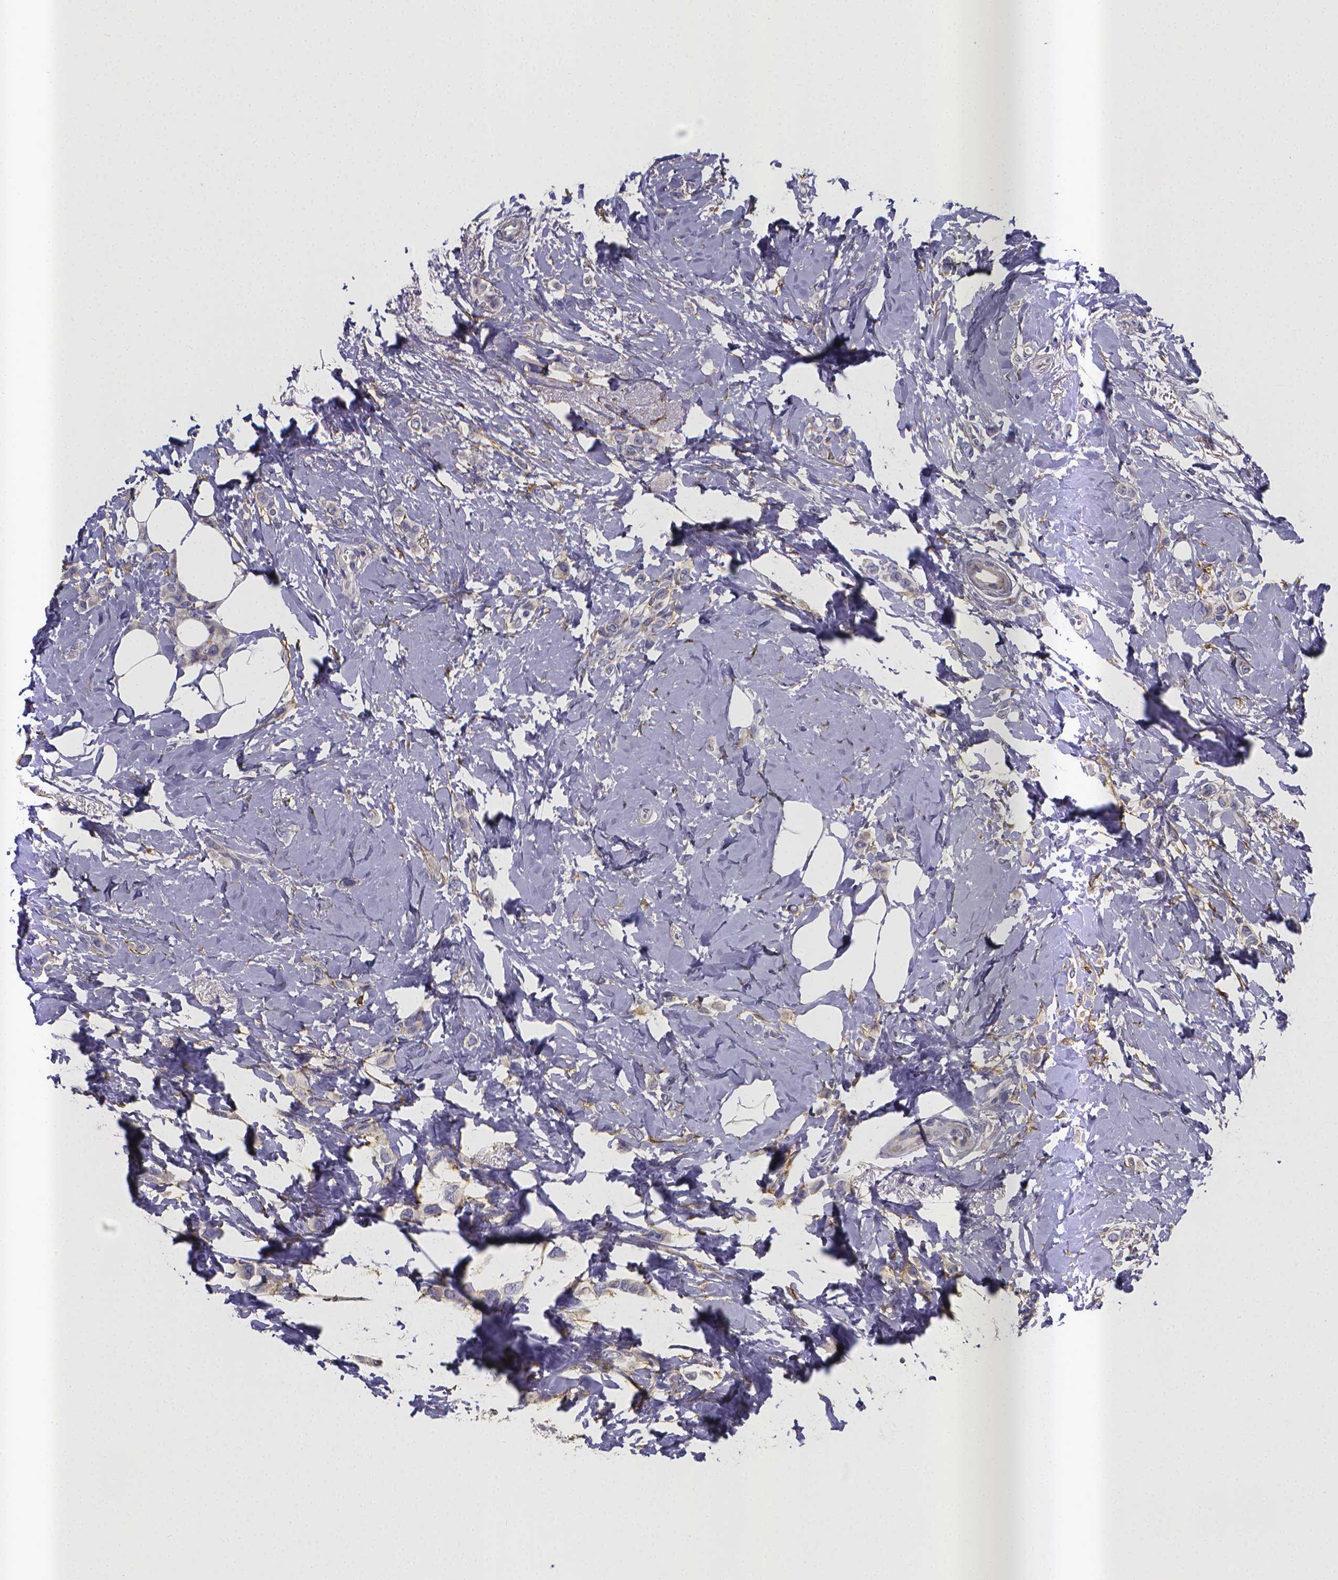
{"staining": {"intensity": "negative", "quantity": "none", "location": "none"}, "tissue": "breast cancer", "cell_type": "Tumor cells", "image_type": "cancer", "snomed": [{"axis": "morphology", "description": "Lobular carcinoma"}, {"axis": "topography", "description": "Breast"}], "caption": "Tumor cells are negative for brown protein staining in breast cancer.", "gene": "RERG", "patient": {"sex": "female", "age": 66}}